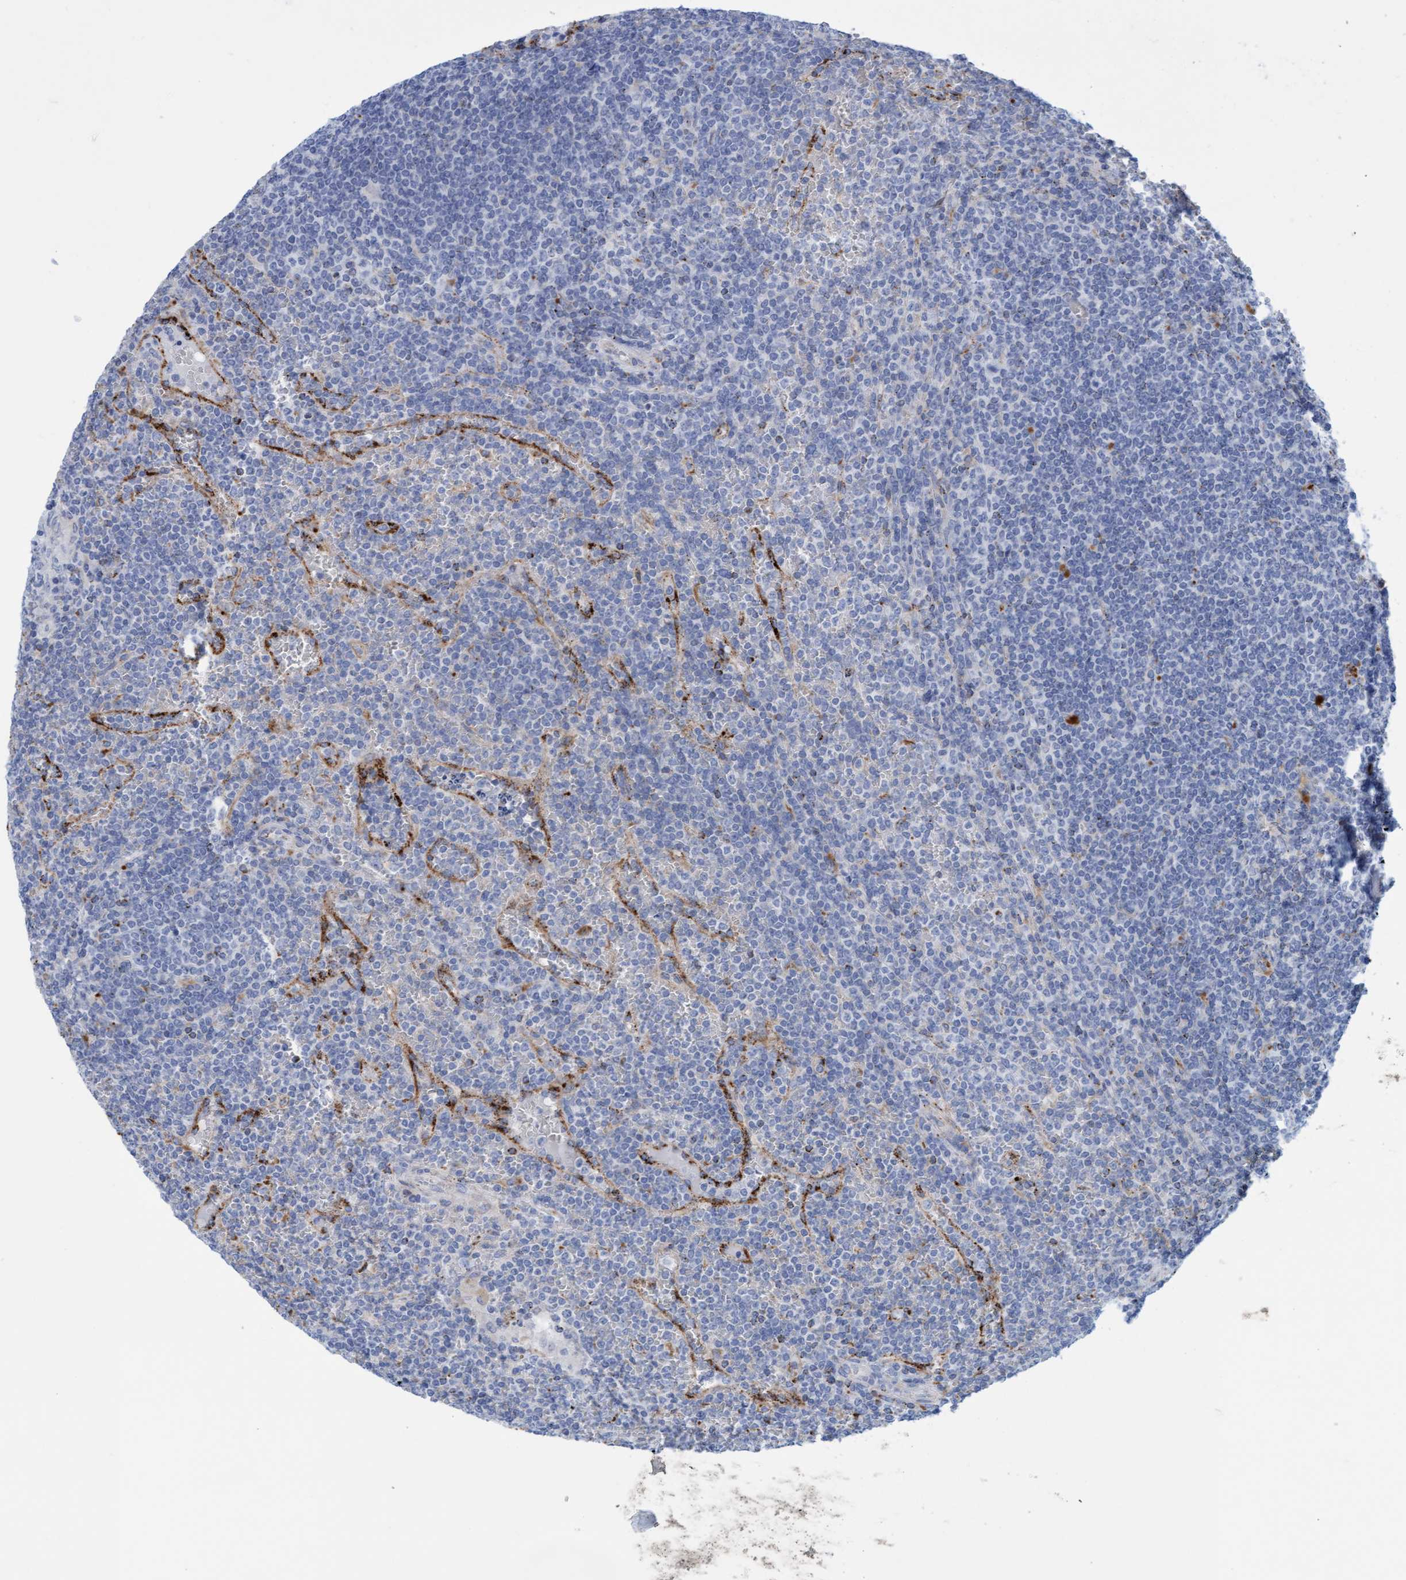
{"staining": {"intensity": "negative", "quantity": "none", "location": "none"}, "tissue": "lymphoma", "cell_type": "Tumor cells", "image_type": "cancer", "snomed": [{"axis": "morphology", "description": "Malignant lymphoma, non-Hodgkin's type, Low grade"}, {"axis": "topography", "description": "Spleen"}], "caption": "The histopathology image reveals no significant staining in tumor cells of lymphoma. (DAB immunohistochemistry visualized using brightfield microscopy, high magnification).", "gene": "SGSH", "patient": {"sex": "female", "age": 19}}